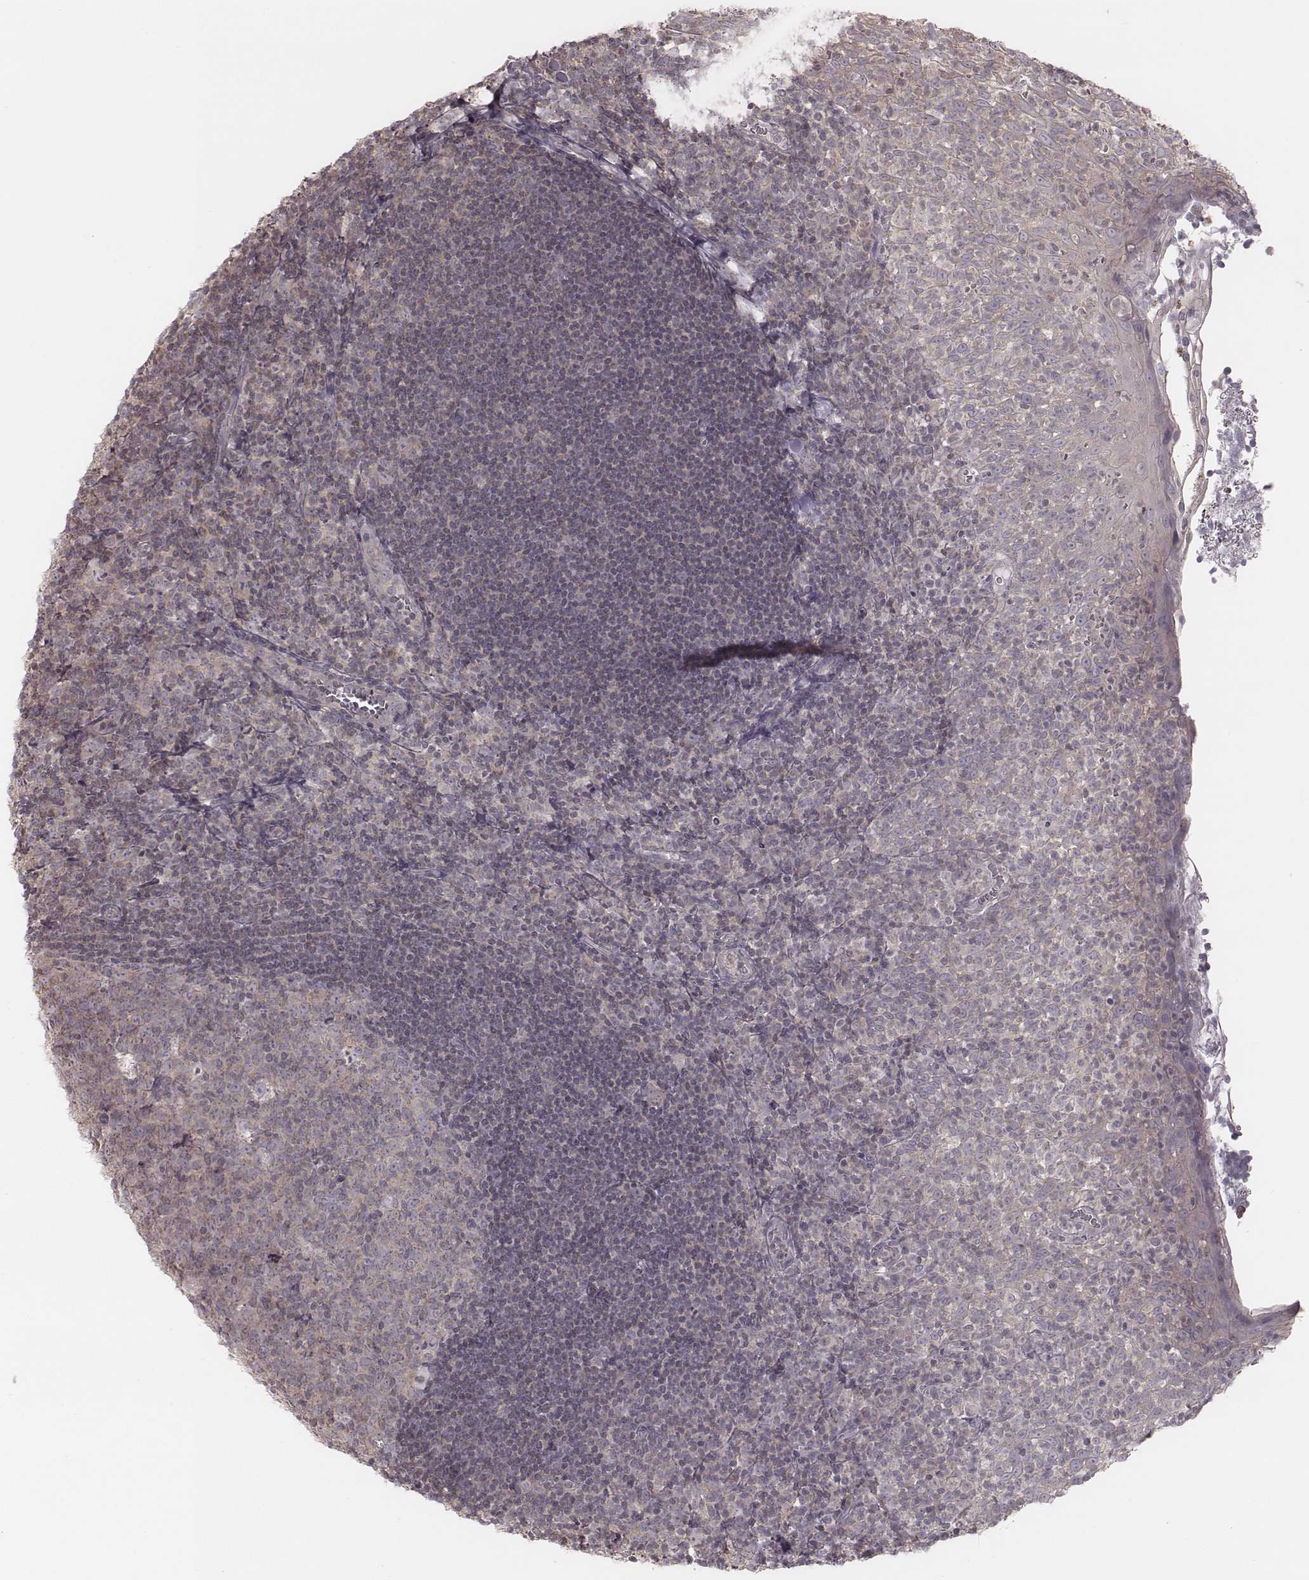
{"staining": {"intensity": "weak", "quantity": "<25%", "location": "cytoplasmic/membranous"}, "tissue": "lymph node", "cell_type": "Germinal center cells", "image_type": "normal", "snomed": [{"axis": "morphology", "description": "Normal tissue, NOS"}, {"axis": "topography", "description": "Lymph node"}], "caption": "Photomicrograph shows no significant protein staining in germinal center cells of benign lymph node.", "gene": "TDRD5", "patient": {"sex": "female", "age": 21}}